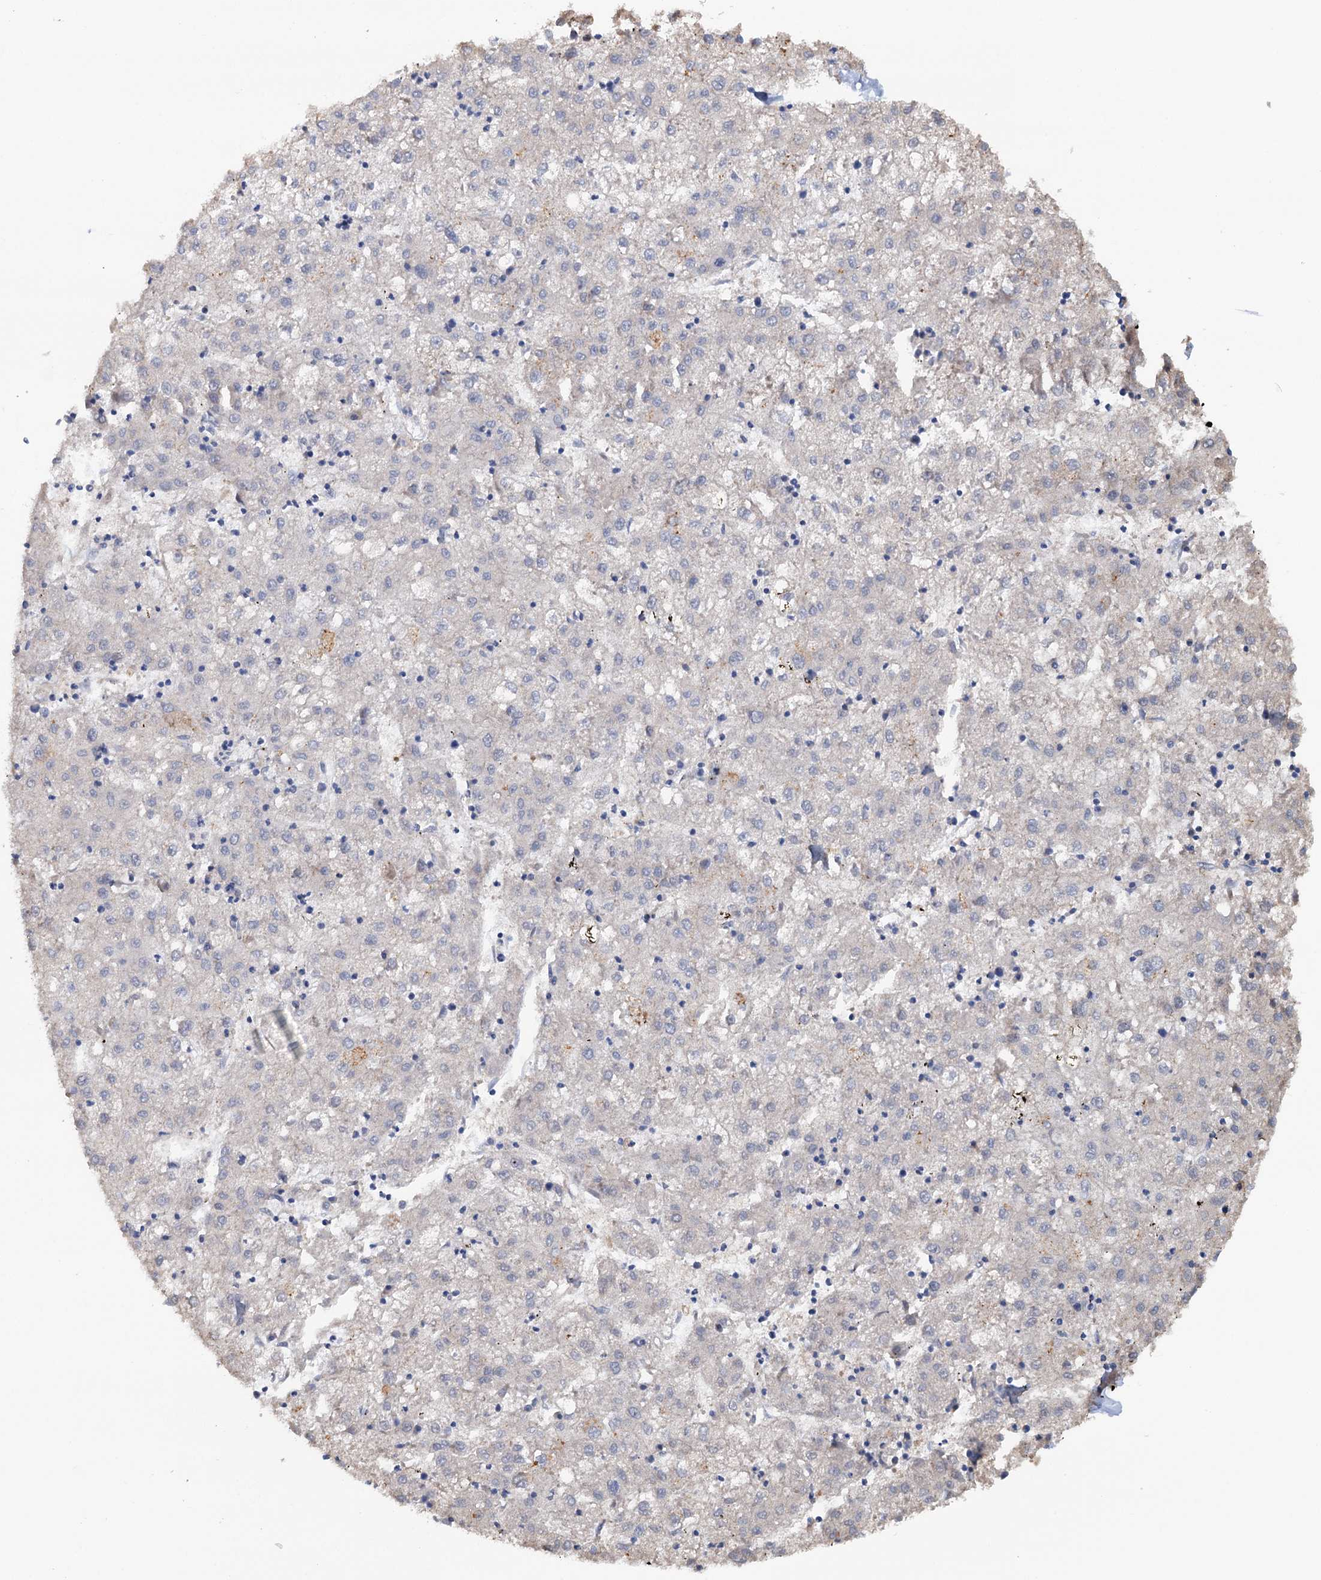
{"staining": {"intensity": "negative", "quantity": "none", "location": "none"}, "tissue": "liver cancer", "cell_type": "Tumor cells", "image_type": "cancer", "snomed": [{"axis": "morphology", "description": "Carcinoma, Hepatocellular, NOS"}, {"axis": "topography", "description": "Liver"}], "caption": "A histopathology image of human liver cancer (hepatocellular carcinoma) is negative for staining in tumor cells.", "gene": "IL17RD", "patient": {"sex": "male", "age": 72}}